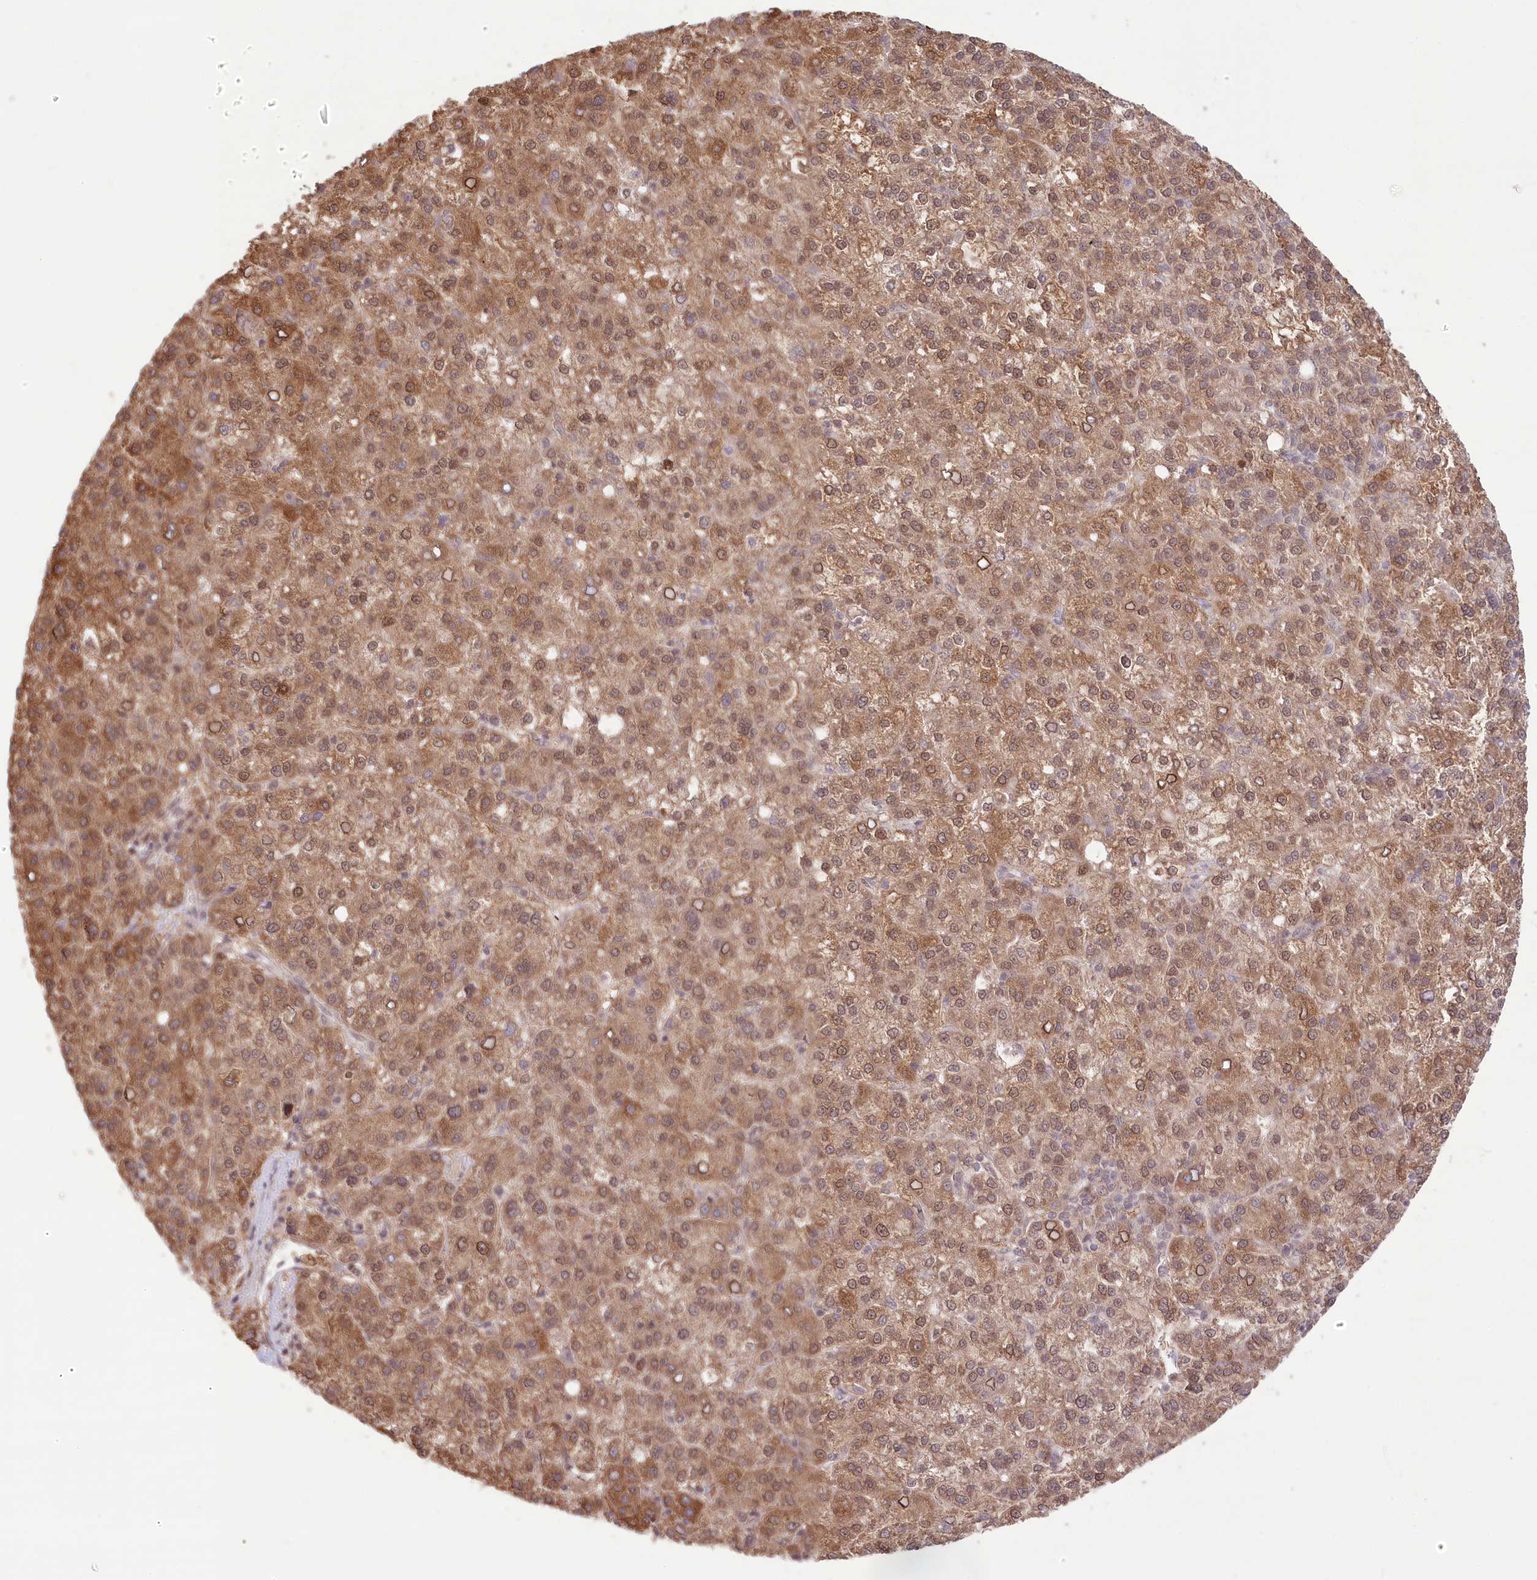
{"staining": {"intensity": "moderate", "quantity": ">75%", "location": "cytoplasmic/membranous,nuclear"}, "tissue": "liver cancer", "cell_type": "Tumor cells", "image_type": "cancer", "snomed": [{"axis": "morphology", "description": "Carcinoma, Hepatocellular, NOS"}, {"axis": "topography", "description": "Liver"}], "caption": "Immunohistochemistry of hepatocellular carcinoma (liver) displays medium levels of moderate cytoplasmic/membranous and nuclear staining in approximately >75% of tumor cells. The protein is shown in brown color, while the nuclei are stained blue.", "gene": "PYURF", "patient": {"sex": "female", "age": 58}}